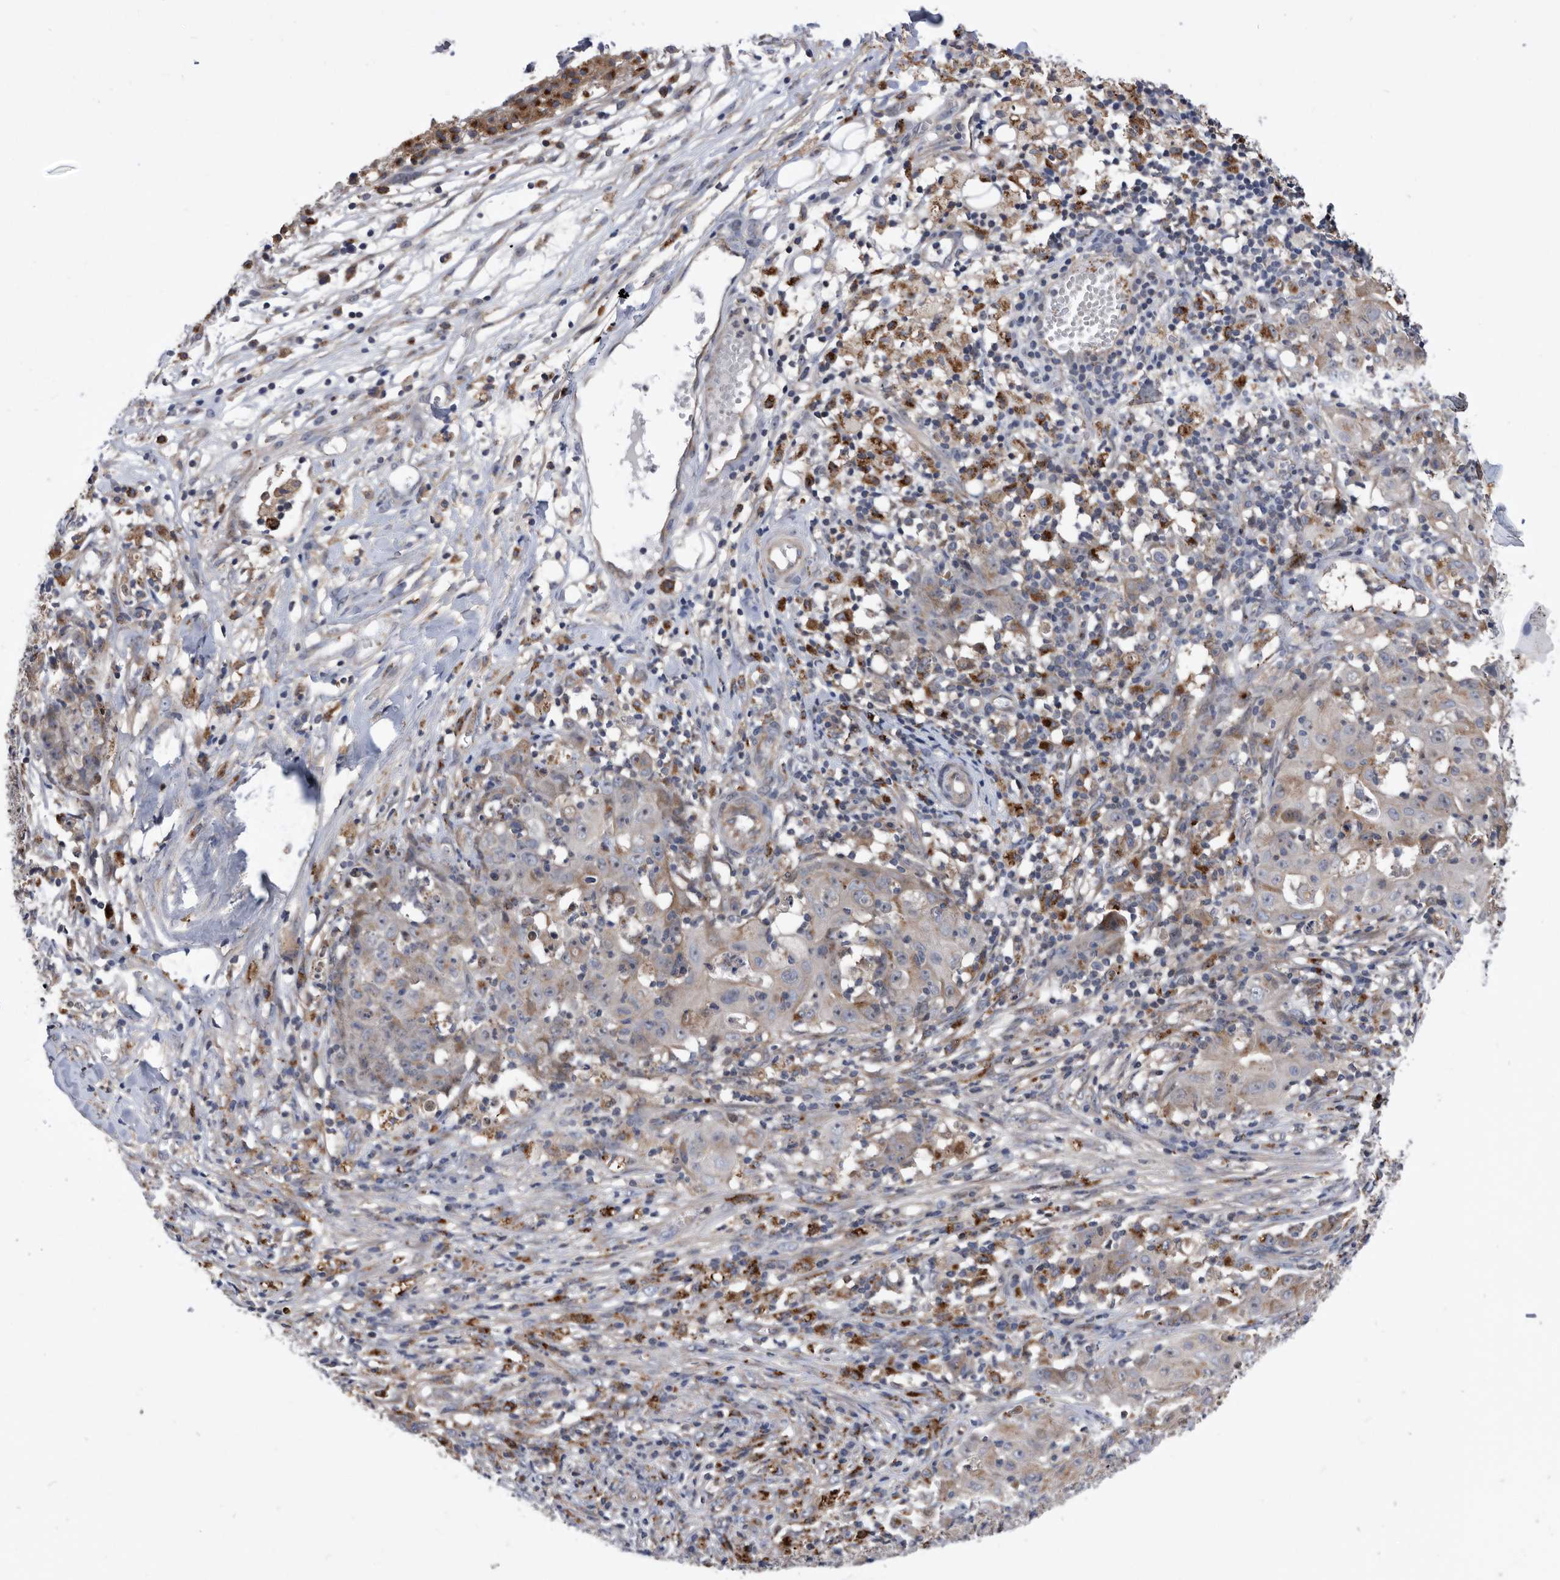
{"staining": {"intensity": "negative", "quantity": "none", "location": "none"}, "tissue": "ovarian cancer", "cell_type": "Tumor cells", "image_type": "cancer", "snomed": [{"axis": "morphology", "description": "Carcinoma, endometroid"}, {"axis": "topography", "description": "Ovary"}], "caption": "This micrograph is of ovarian cancer (endometroid carcinoma) stained with immunohistochemistry (IHC) to label a protein in brown with the nuclei are counter-stained blue. There is no positivity in tumor cells.", "gene": "BAIAP3", "patient": {"sex": "female", "age": 42}}